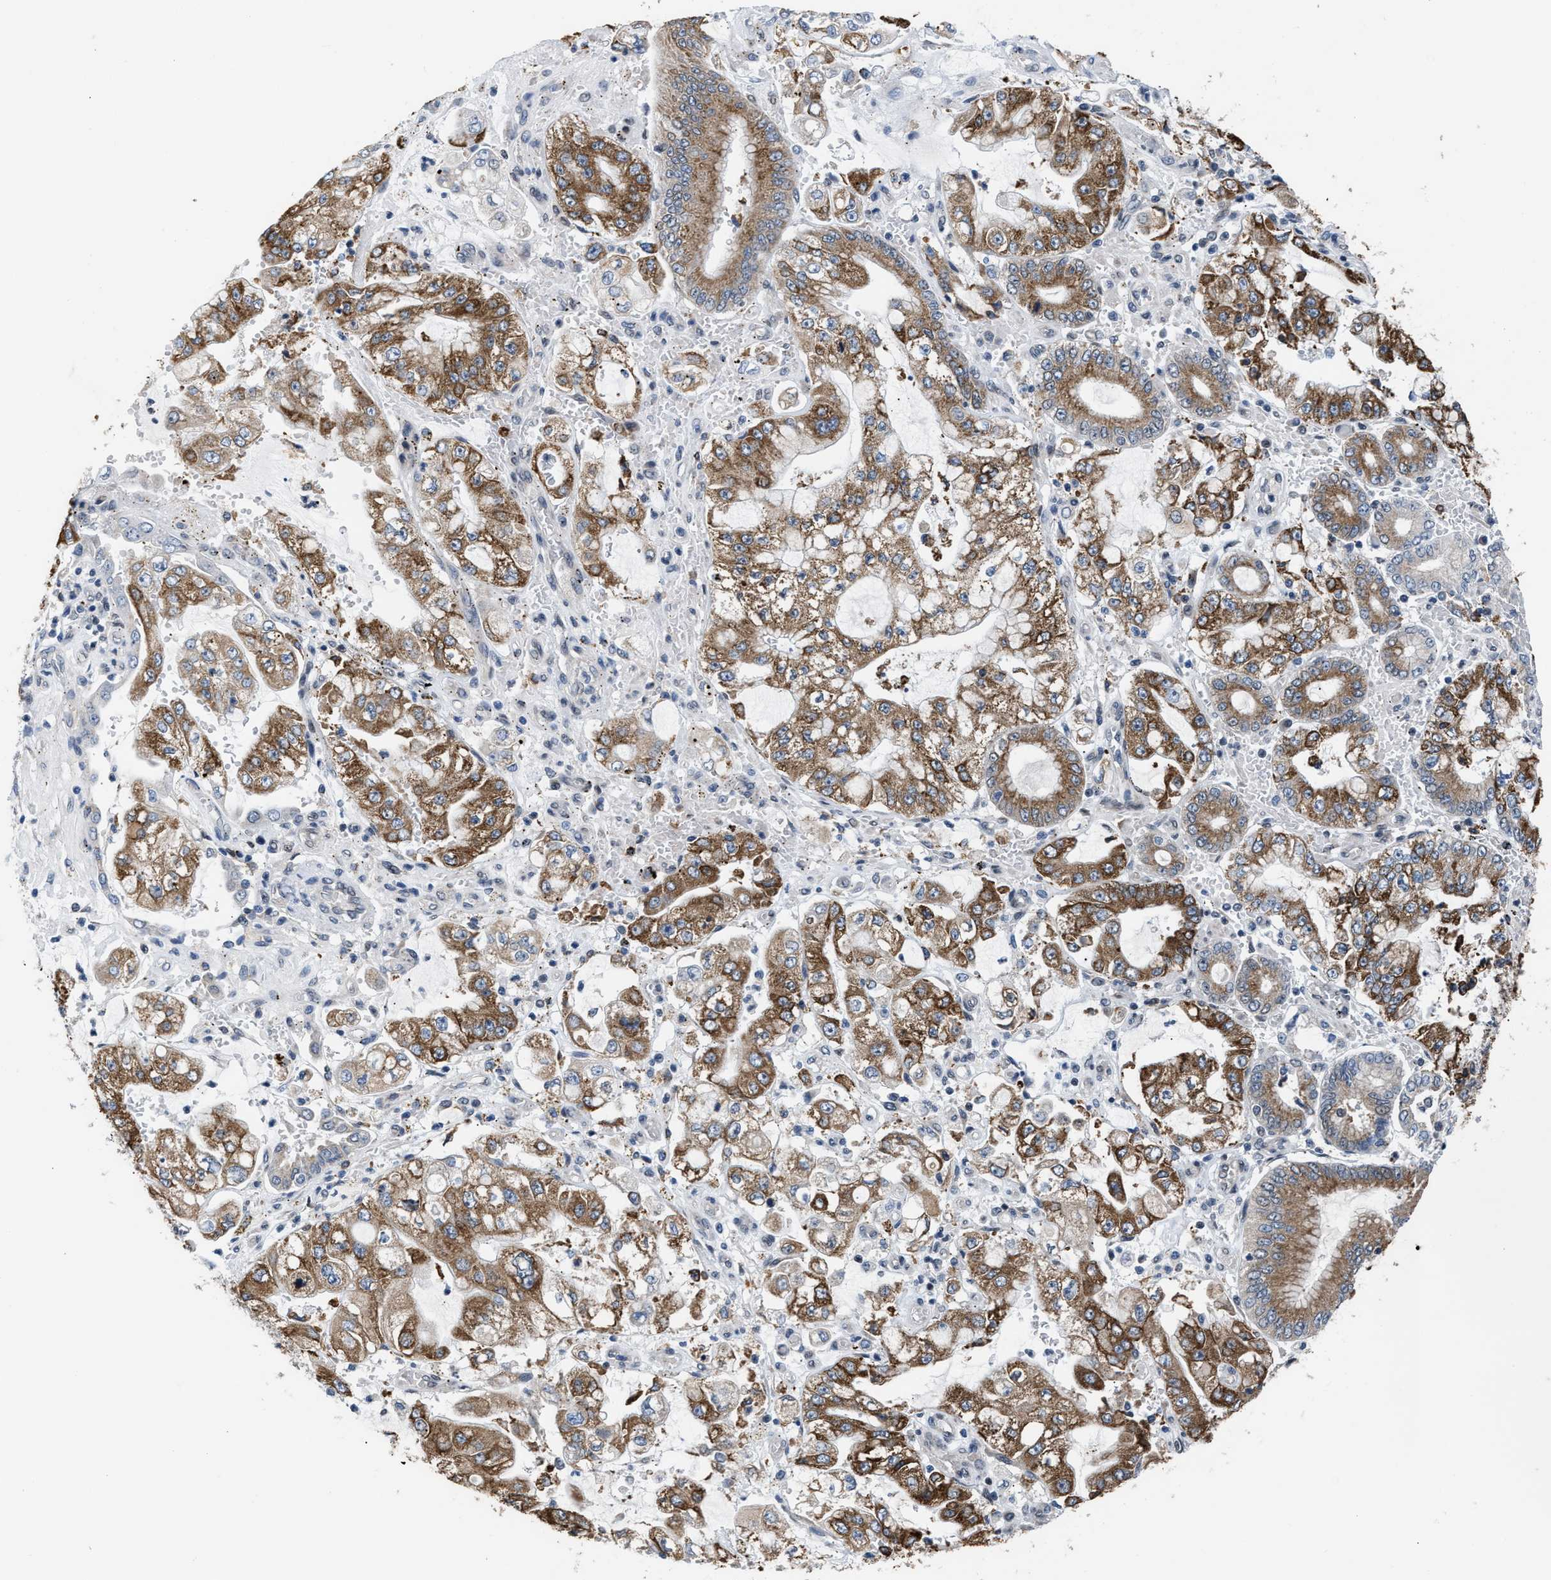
{"staining": {"intensity": "moderate", "quantity": ">75%", "location": "cytoplasmic/membranous"}, "tissue": "stomach cancer", "cell_type": "Tumor cells", "image_type": "cancer", "snomed": [{"axis": "morphology", "description": "Adenocarcinoma, NOS"}, {"axis": "topography", "description": "Stomach"}], "caption": "Immunohistochemical staining of human stomach cancer exhibits medium levels of moderate cytoplasmic/membranous protein positivity in about >75% of tumor cells.", "gene": "TXNRD3", "patient": {"sex": "male", "age": 76}}